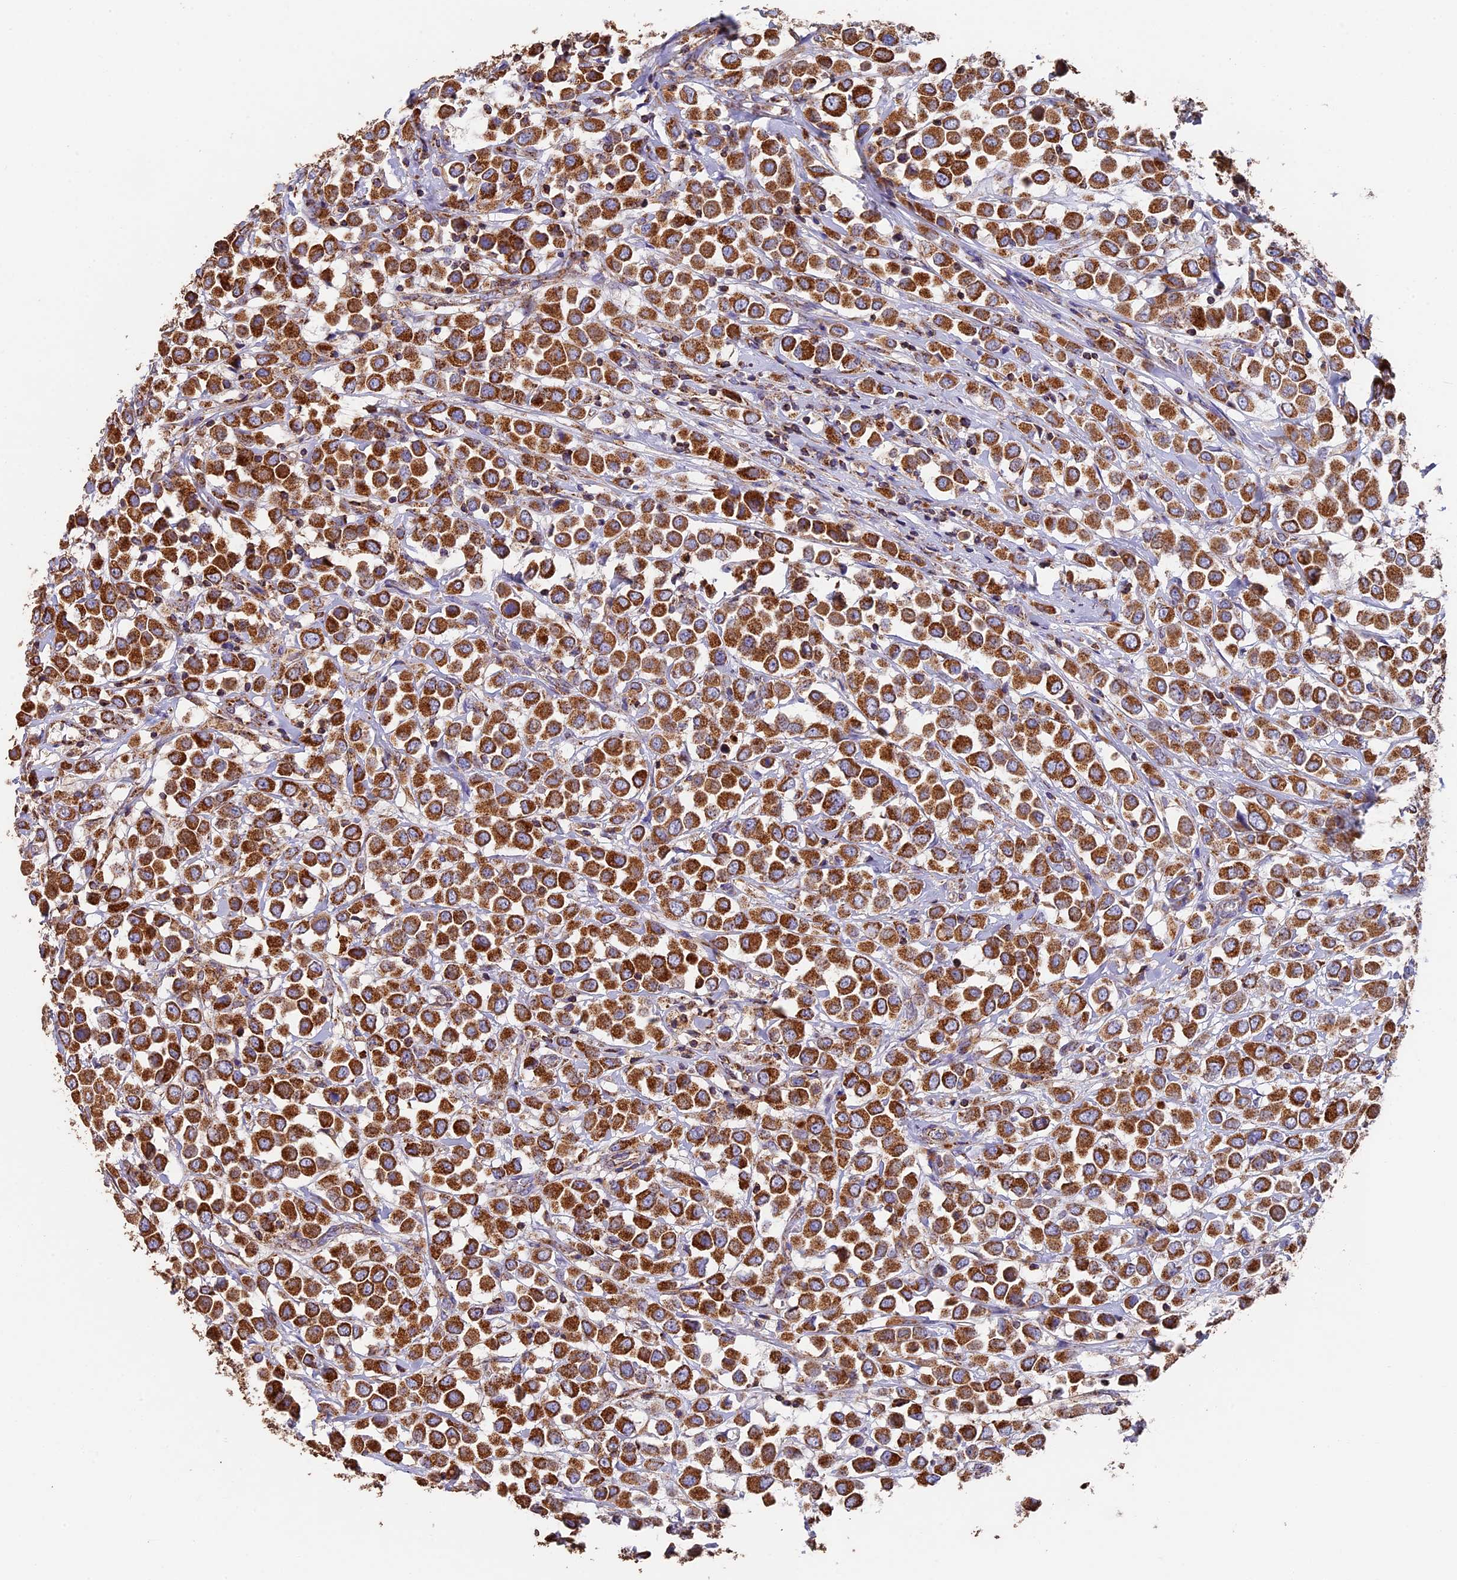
{"staining": {"intensity": "strong", "quantity": ">75%", "location": "cytoplasmic/membranous"}, "tissue": "breast cancer", "cell_type": "Tumor cells", "image_type": "cancer", "snomed": [{"axis": "morphology", "description": "Duct carcinoma"}, {"axis": "topography", "description": "Breast"}], "caption": "IHC histopathology image of neoplastic tissue: human breast cancer stained using immunohistochemistry reveals high levels of strong protein expression localized specifically in the cytoplasmic/membranous of tumor cells, appearing as a cytoplasmic/membranous brown color.", "gene": "ADAT1", "patient": {"sex": "female", "age": 61}}